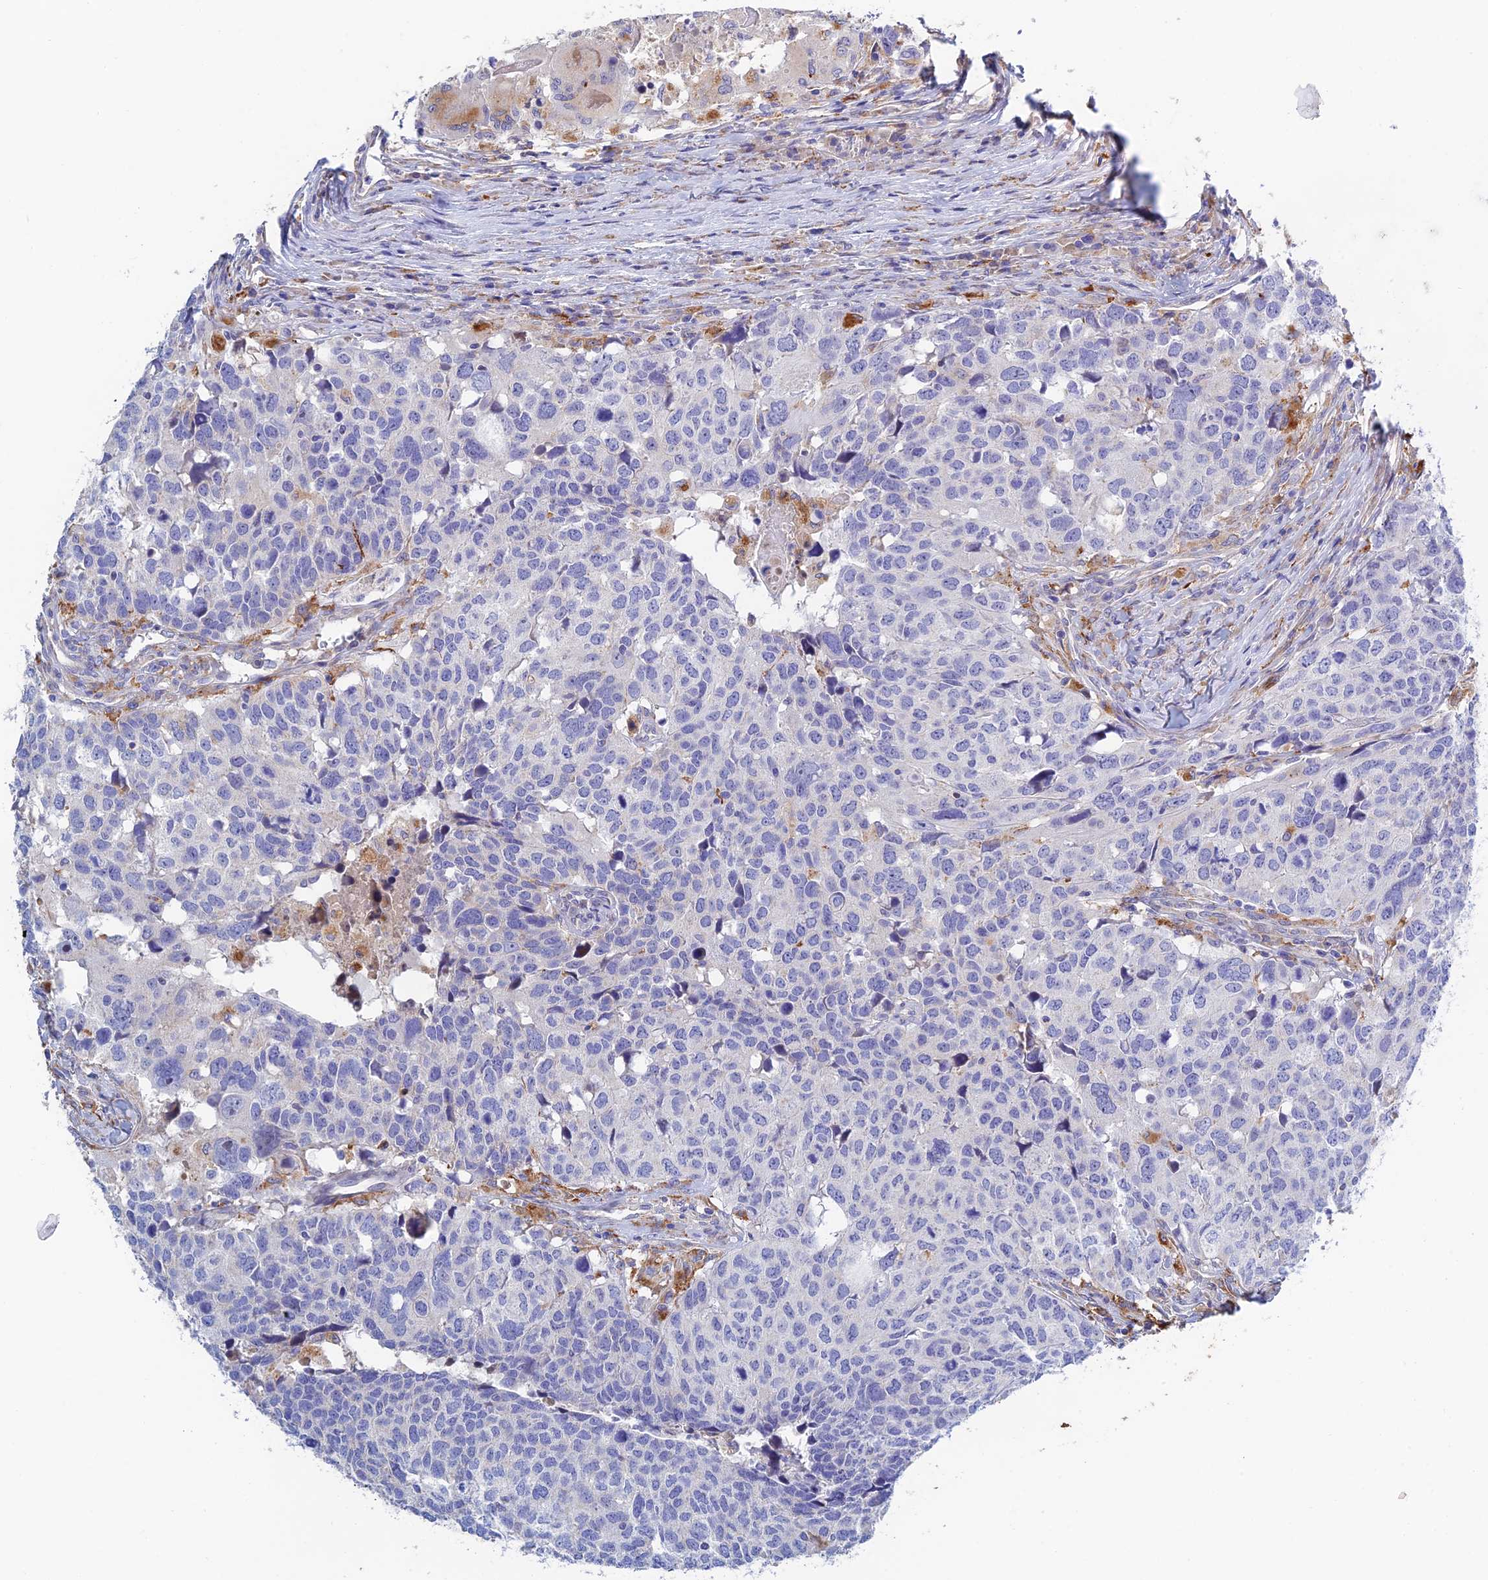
{"staining": {"intensity": "negative", "quantity": "none", "location": "none"}, "tissue": "head and neck cancer", "cell_type": "Tumor cells", "image_type": "cancer", "snomed": [{"axis": "morphology", "description": "Squamous cell carcinoma, NOS"}, {"axis": "topography", "description": "Head-Neck"}], "caption": "Immunohistochemistry micrograph of neoplastic tissue: head and neck cancer (squamous cell carcinoma) stained with DAB (3,3'-diaminobenzidine) demonstrates no significant protein staining in tumor cells.", "gene": "RPGRIP1L", "patient": {"sex": "male", "age": 66}}